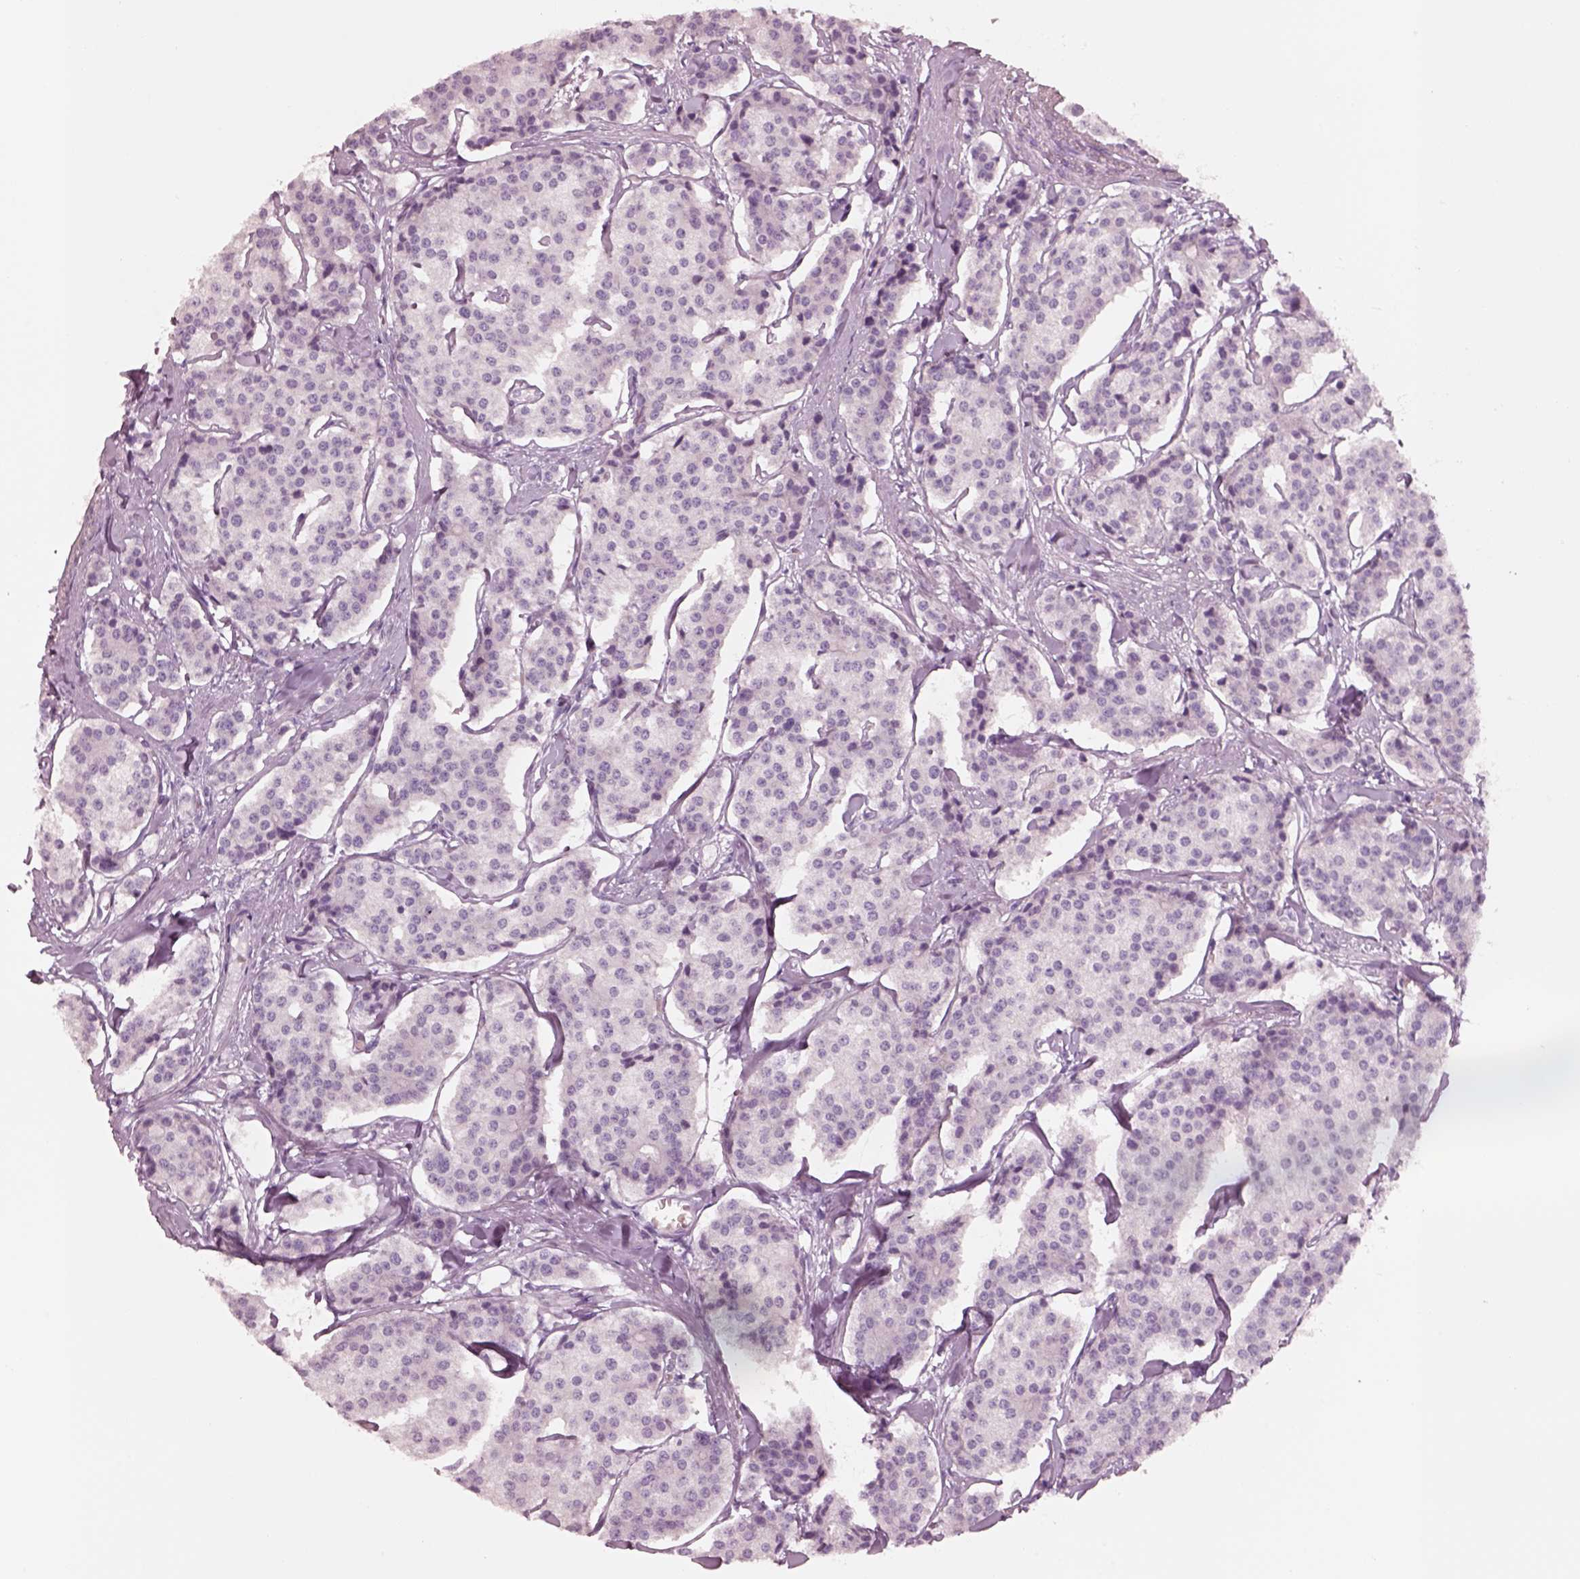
{"staining": {"intensity": "negative", "quantity": "none", "location": "none"}, "tissue": "carcinoid", "cell_type": "Tumor cells", "image_type": "cancer", "snomed": [{"axis": "morphology", "description": "Carcinoid, malignant, NOS"}, {"axis": "topography", "description": "Small intestine"}], "caption": "Tumor cells show no significant protein staining in carcinoid.", "gene": "PNOC", "patient": {"sex": "female", "age": 65}}